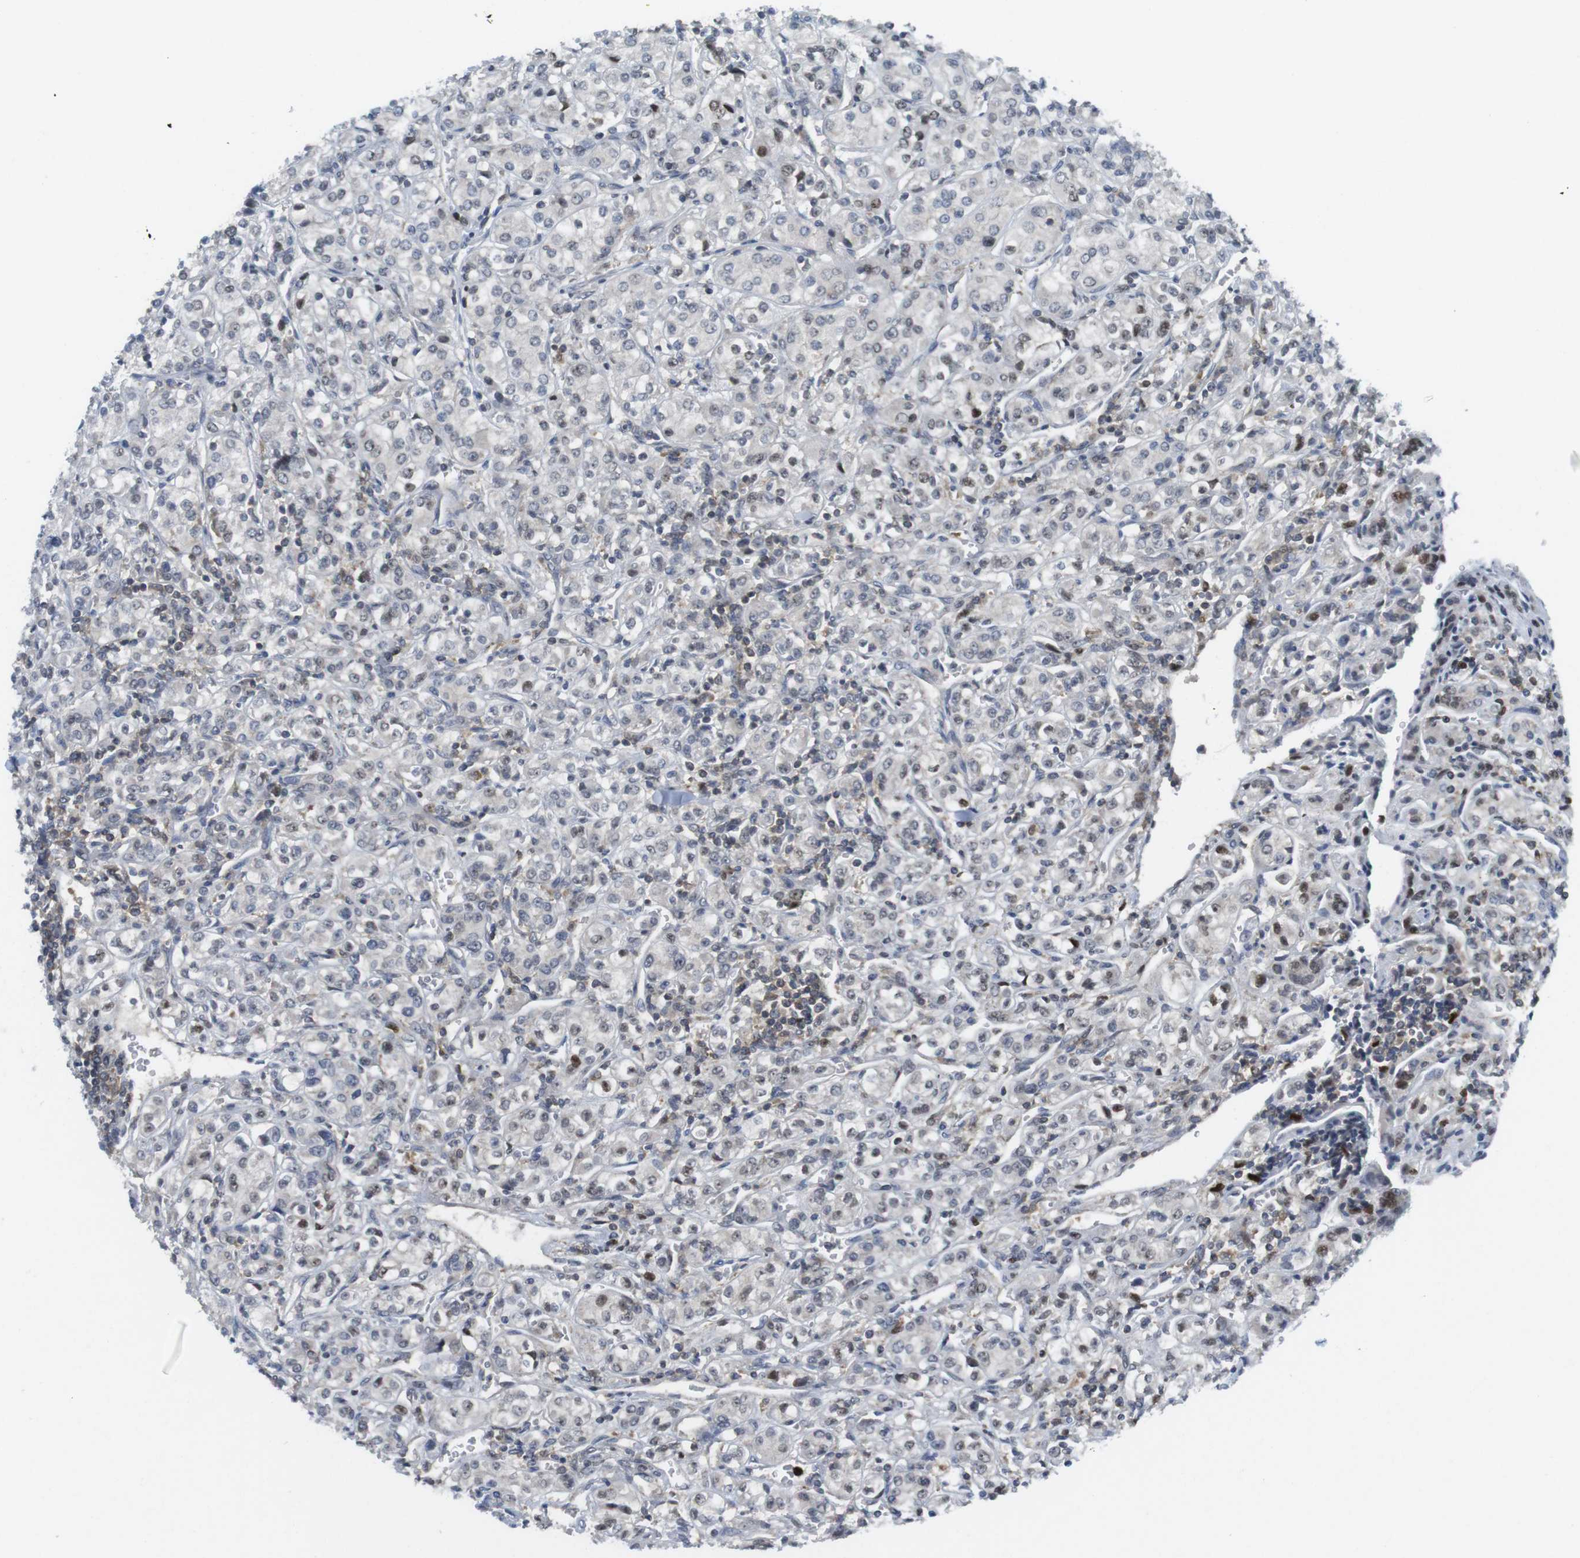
{"staining": {"intensity": "moderate", "quantity": "<25%", "location": "nuclear"}, "tissue": "renal cancer", "cell_type": "Tumor cells", "image_type": "cancer", "snomed": [{"axis": "morphology", "description": "Adenocarcinoma, NOS"}, {"axis": "topography", "description": "Kidney"}], "caption": "IHC of renal cancer demonstrates low levels of moderate nuclear positivity in about <25% of tumor cells.", "gene": "RCC1", "patient": {"sex": "male", "age": 77}}